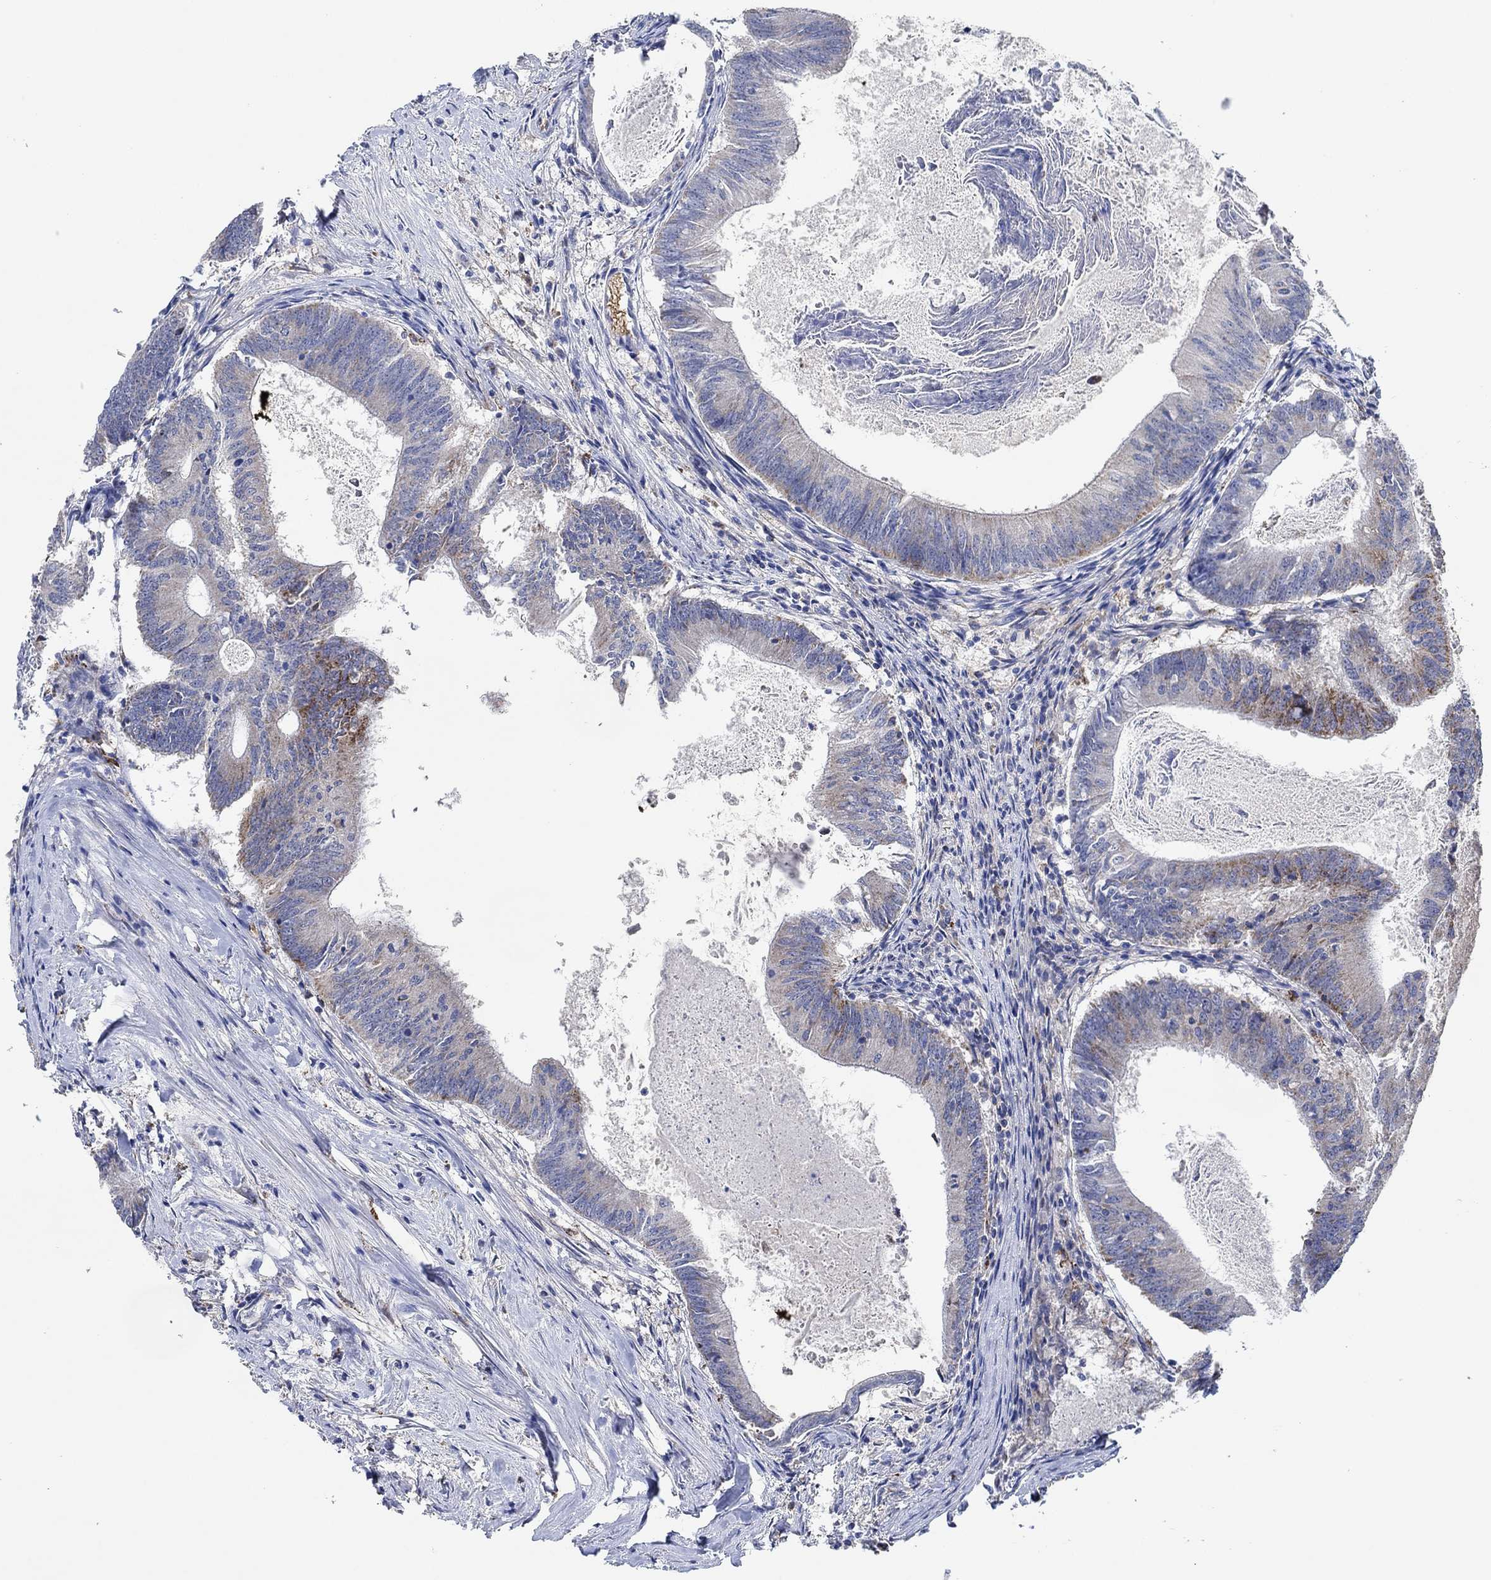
{"staining": {"intensity": "weak", "quantity": "<25%", "location": "cytoplasmic/membranous"}, "tissue": "colorectal cancer", "cell_type": "Tumor cells", "image_type": "cancer", "snomed": [{"axis": "morphology", "description": "Adenocarcinoma, NOS"}, {"axis": "topography", "description": "Colon"}], "caption": "Immunohistochemistry (IHC) of human adenocarcinoma (colorectal) demonstrates no staining in tumor cells. Brightfield microscopy of IHC stained with DAB (3,3'-diaminobenzidine) (brown) and hematoxylin (blue), captured at high magnification.", "gene": "MPP1", "patient": {"sex": "female", "age": 70}}